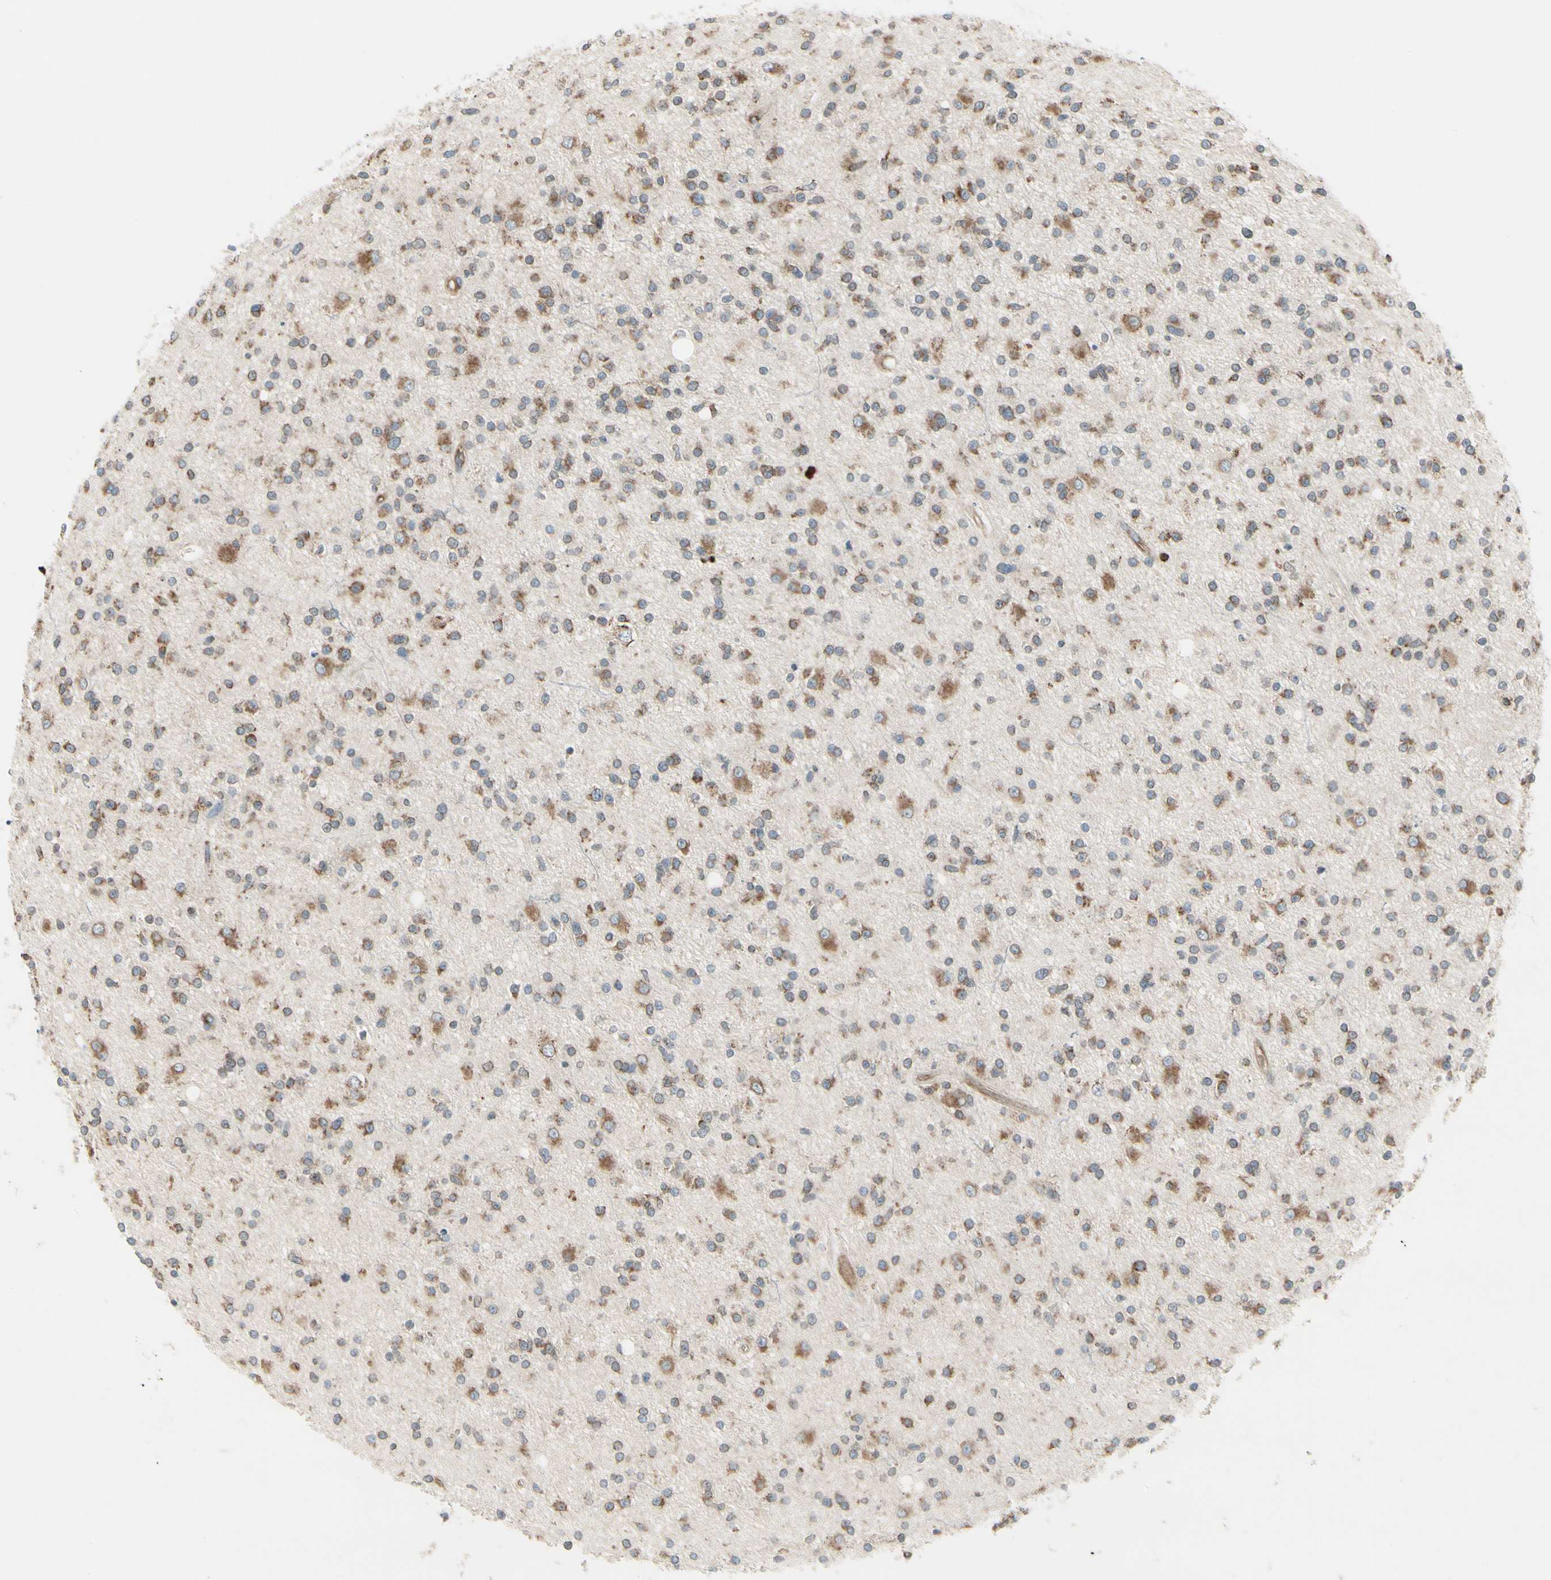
{"staining": {"intensity": "weak", "quantity": ">75%", "location": "cytoplasmic/membranous"}, "tissue": "glioma", "cell_type": "Tumor cells", "image_type": "cancer", "snomed": [{"axis": "morphology", "description": "Glioma, malignant, High grade"}, {"axis": "topography", "description": "Brain"}], "caption": "Immunohistochemistry (IHC) micrograph of human malignant high-grade glioma stained for a protein (brown), which exhibits low levels of weak cytoplasmic/membranous expression in approximately >75% of tumor cells.", "gene": "FNDC3A", "patient": {"sex": "male", "age": 33}}